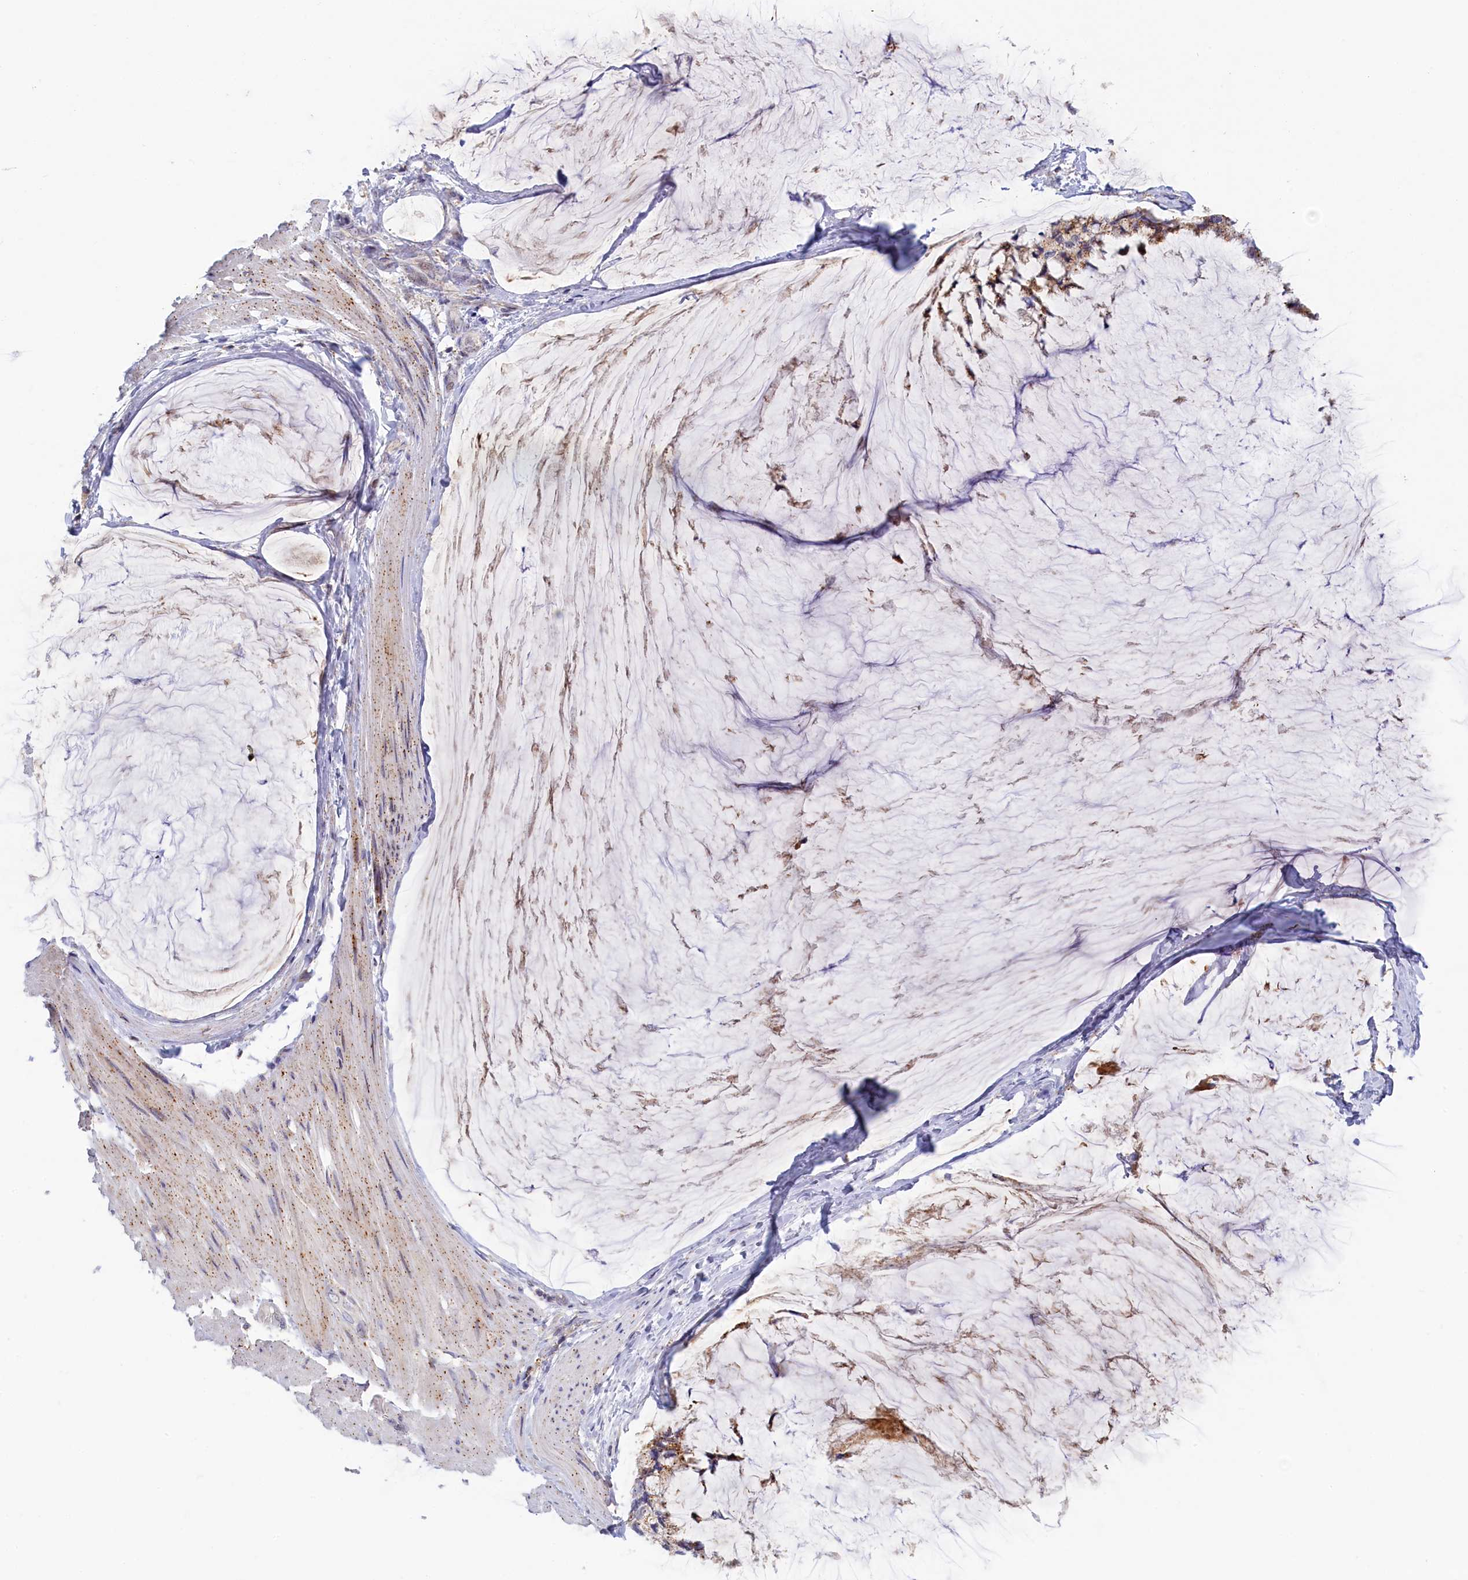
{"staining": {"intensity": "weak", "quantity": ">75%", "location": "cytoplasmic/membranous"}, "tissue": "ovarian cancer", "cell_type": "Tumor cells", "image_type": "cancer", "snomed": [{"axis": "morphology", "description": "Cystadenocarcinoma, mucinous, NOS"}, {"axis": "topography", "description": "Ovary"}], "caption": "Brown immunohistochemical staining in human ovarian cancer (mucinous cystadenocarcinoma) shows weak cytoplasmic/membranous expression in approximately >75% of tumor cells. Ihc stains the protein of interest in brown and the nuclei are stained blue.", "gene": "HYKK", "patient": {"sex": "female", "age": 39}}